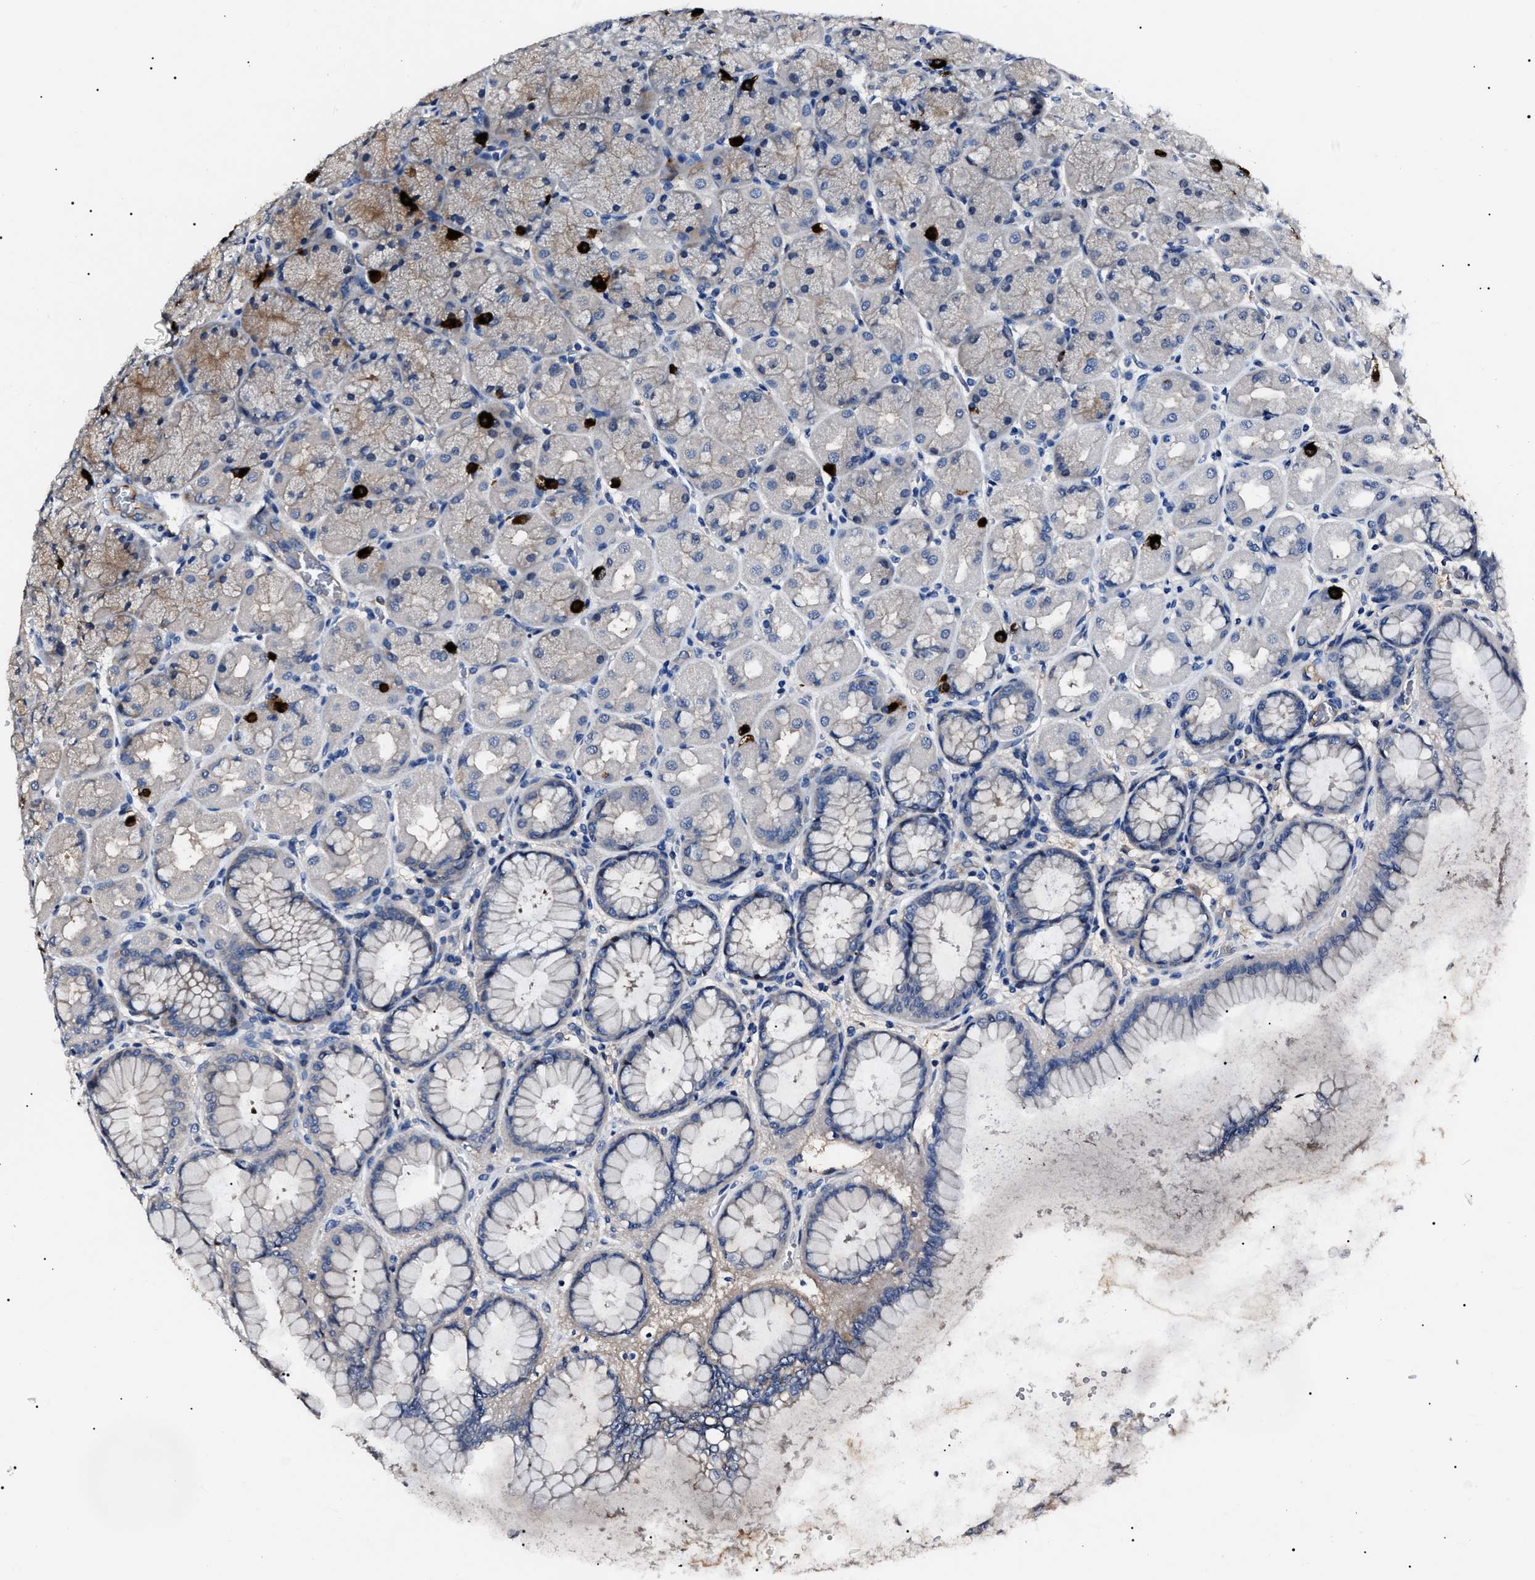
{"staining": {"intensity": "strong", "quantity": "<25%", "location": "cytoplasmic/membranous"}, "tissue": "stomach", "cell_type": "Glandular cells", "image_type": "normal", "snomed": [{"axis": "morphology", "description": "Normal tissue, NOS"}, {"axis": "topography", "description": "Stomach, upper"}], "caption": "This photomicrograph demonstrates immunohistochemistry (IHC) staining of unremarkable human stomach, with medium strong cytoplasmic/membranous staining in about <25% of glandular cells.", "gene": "IFT81", "patient": {"sex": "female", "age": 56}}